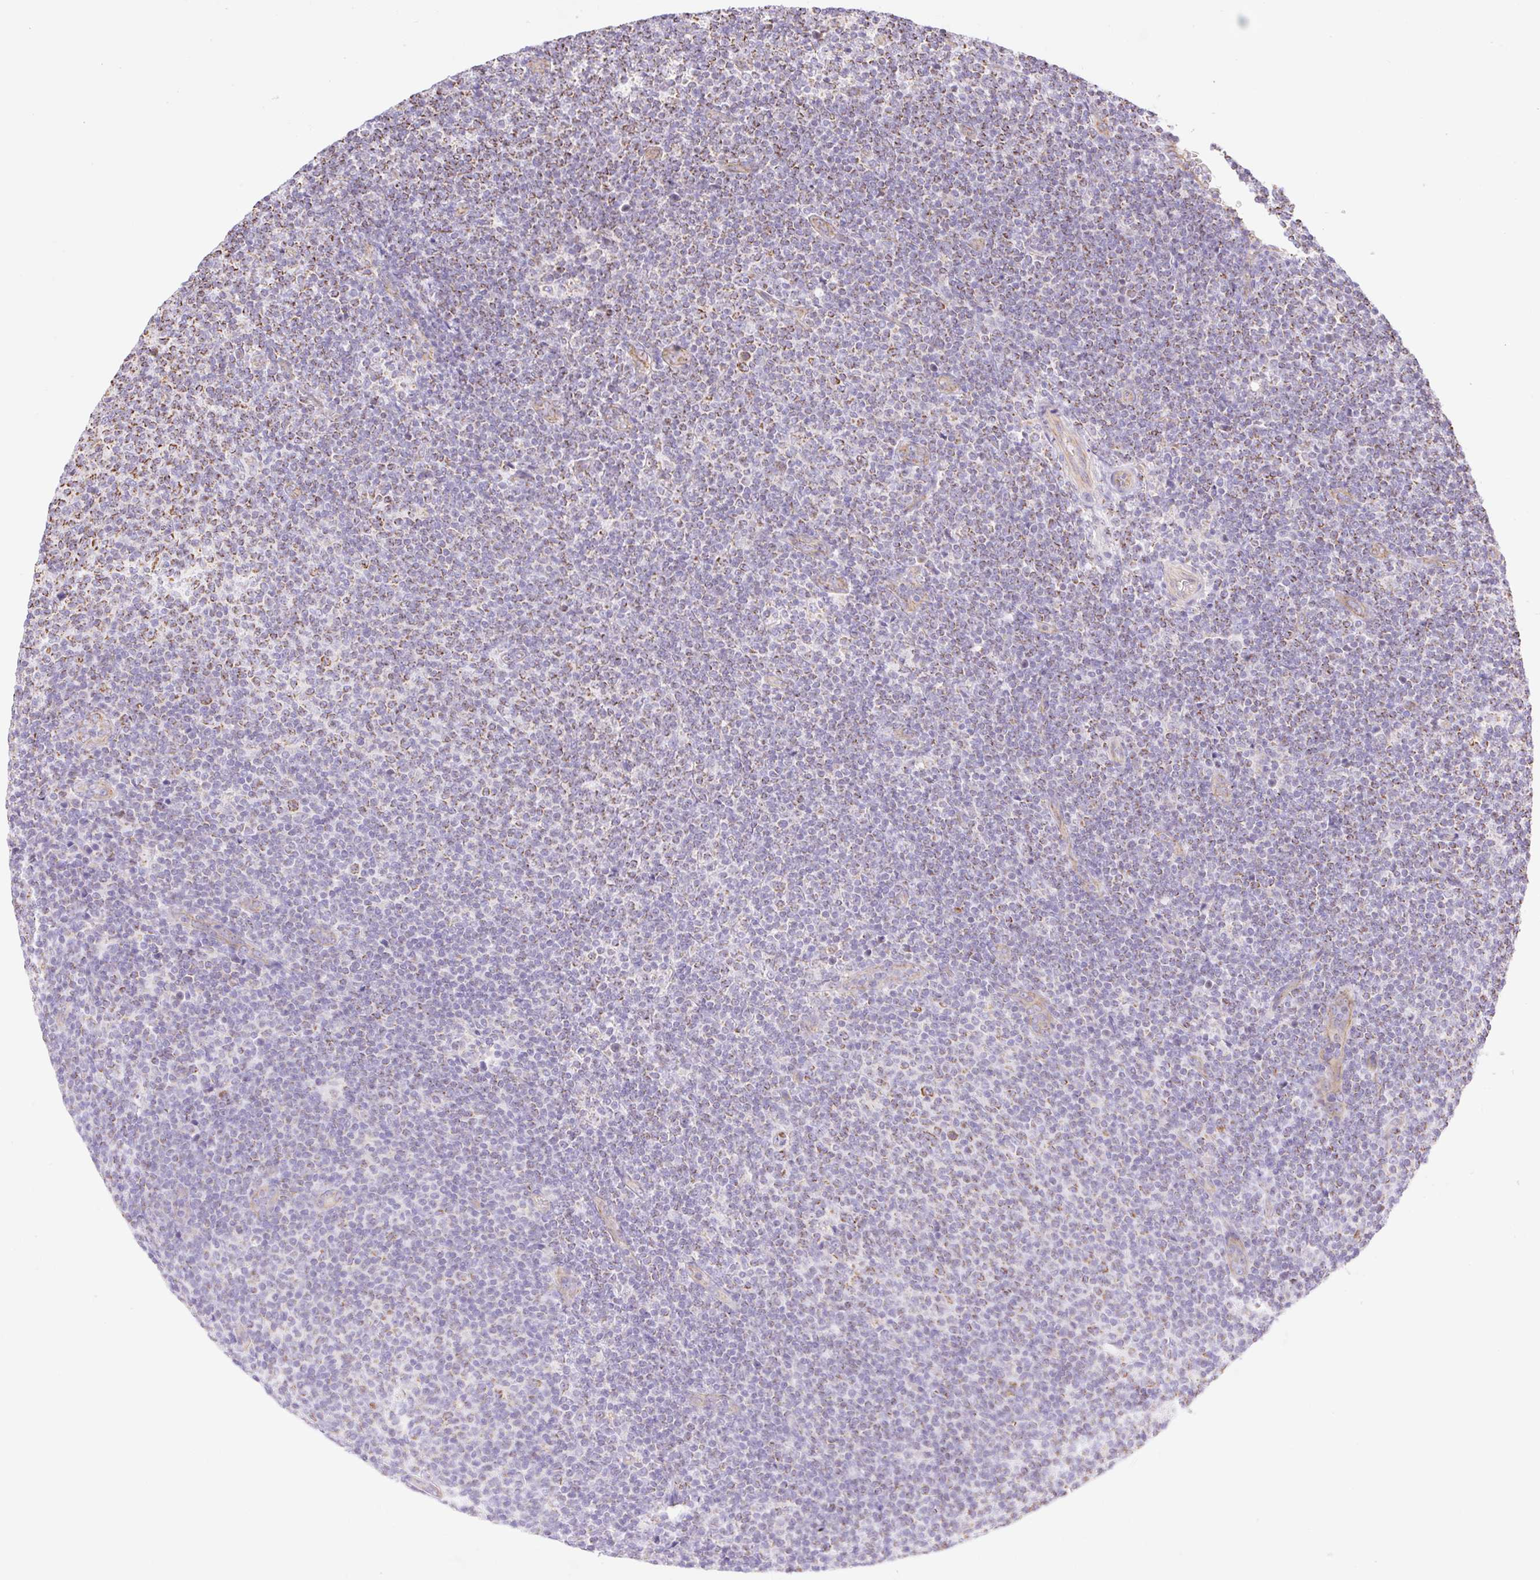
{"staining": {"intensity": "moderate", "quantity": "25%-75%", "location": "cytoplasmic/membranous"}, "tissue": "lymphoma", "cell_type": "Tumor cells", "image_type": "cancer", "snomed": [{"axis": "morphology", "description": "Malignant lymphoma, non-Hodgkin's type, Low grade"}, {"axis": "topography", "description": "Lymph node"}], "caption": "Lymphoma was stained to show a protein in brown. There is medium levels of moderate cytoplasmic/membranous expression in about 25%-75% of tumor cells.", "gene": "ESAM", "patient": {"sex": "male", "age": 66}}